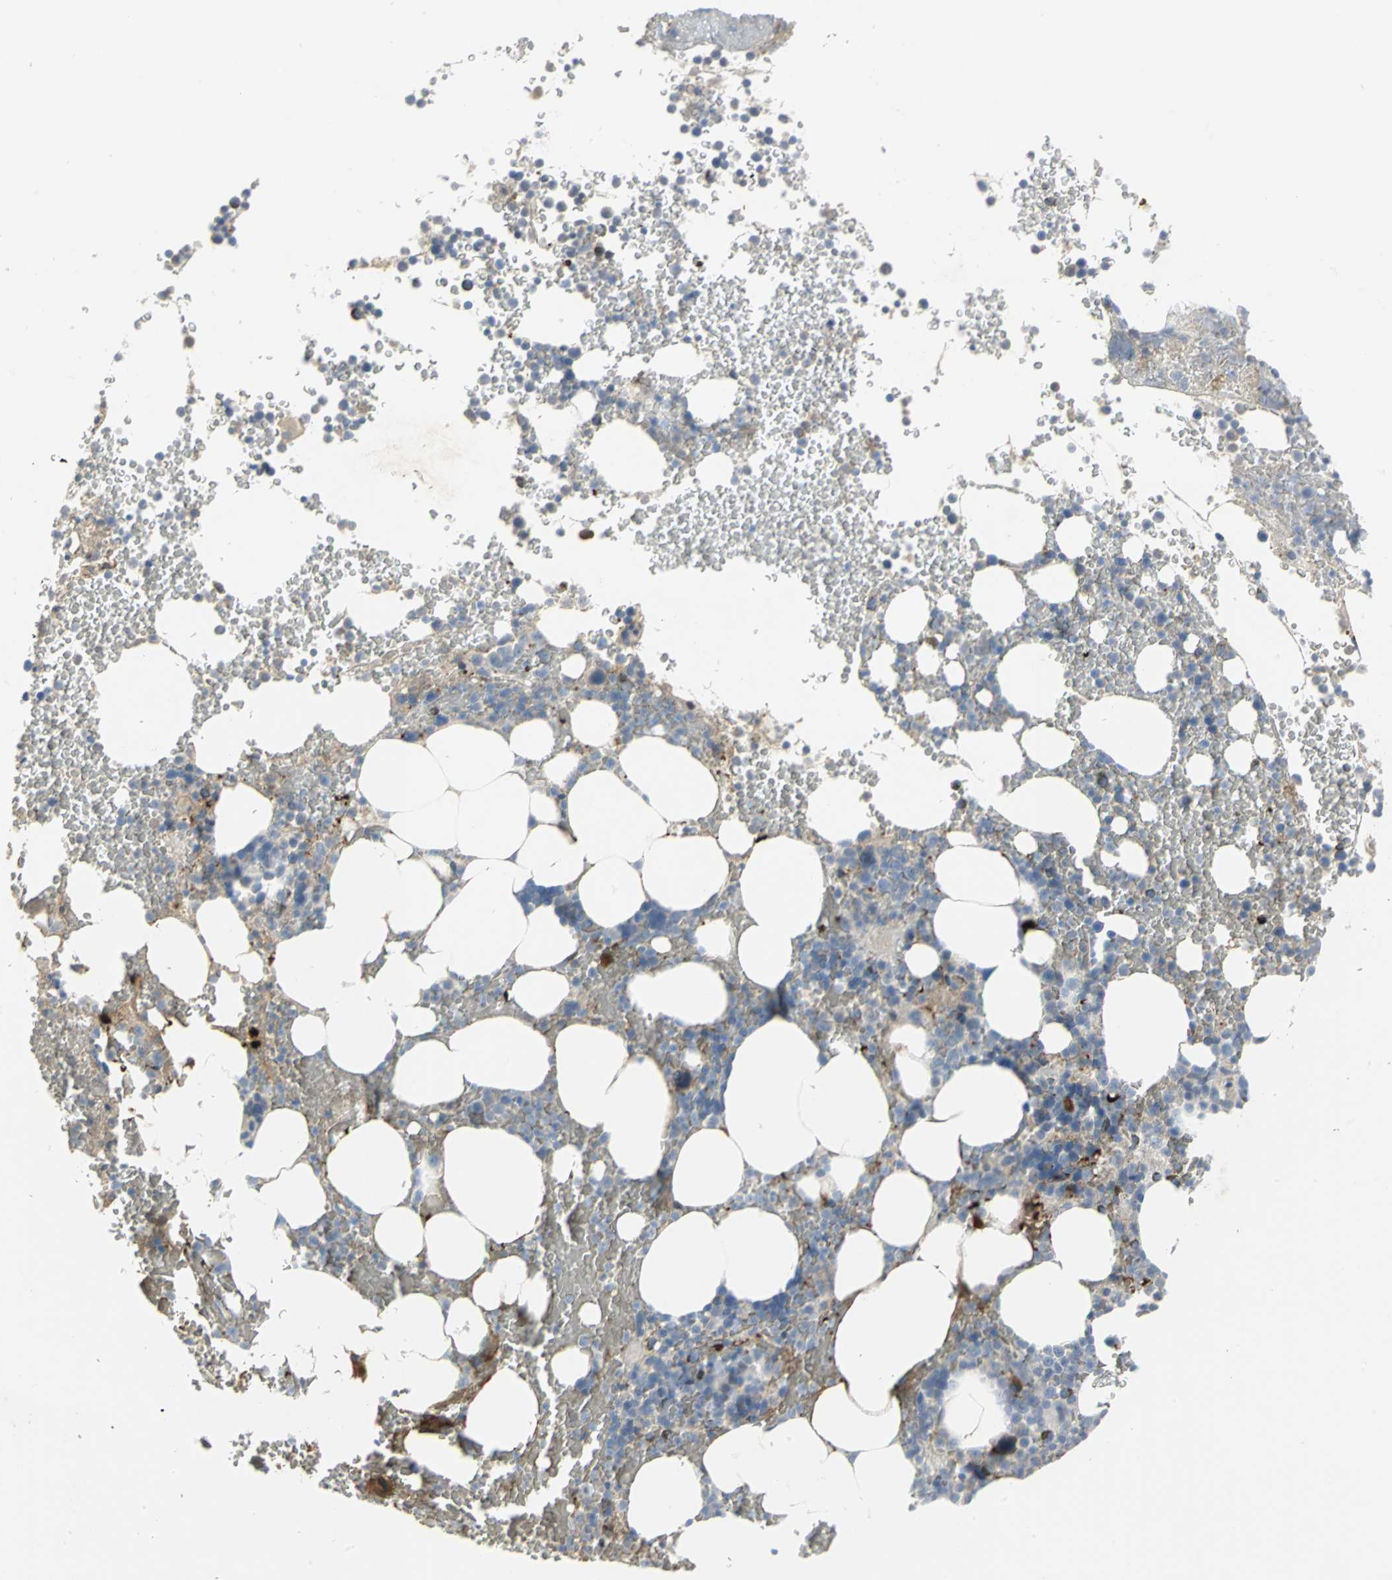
{"staining": {"intensity": "moderate", "quantity": "<25%", "location": "cytoplasmic/membranous"}, "tissue": "bone marrow", "cell_type": "Hematopoietic cells", "image_type": "normal", "snomed": [{"axis": "morphology", "description": "Normal tissue, NOS"}, {"axis": "topography", "description": "Bone marrow"}], "caption": "Immunohistochemical staining of normal bone marrow reveals <25% levels of moderate cytoplasmic/membranous protein positivity in about <25% of hematopoietic cells.", "gene": "ZIC1", "patient": {"sex": "female", "age": 66}}